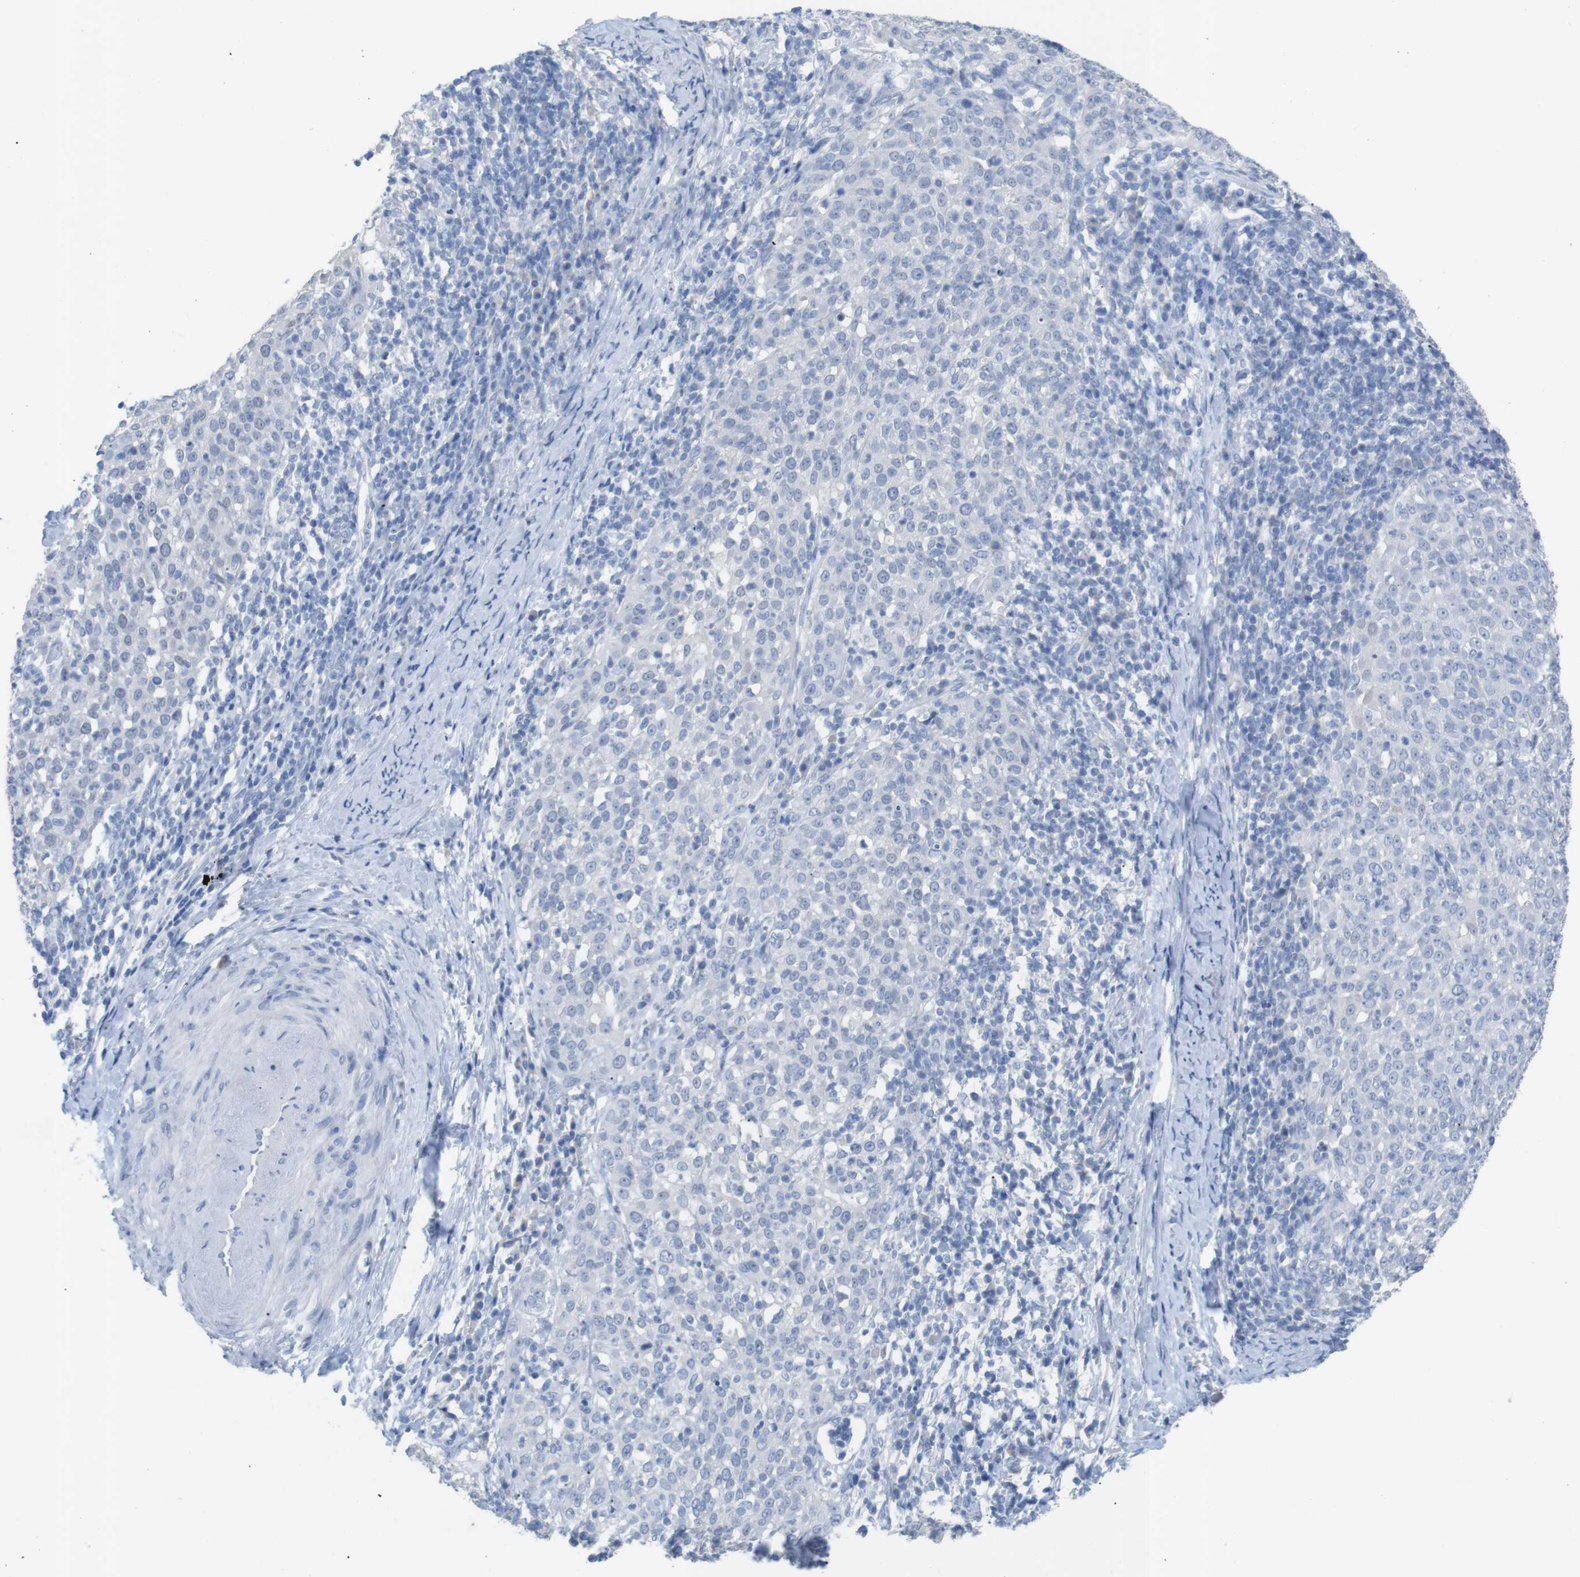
{"staining": {"intensity": "negative", "quantity": "none", "location": "none"}, "tissue": "cervical cancer", "cell_type": "Tumor cells", "image_type": "cancer", "snomed": [{"axis": "morphology", "description": "Squamous cell carcinoma, NOS"}, {"axis": "topography", "description": "Cervix"}], "caption": "A micrograph of human cervical cancer is negative for staining in tumor cells.", "gene": "SALL4", "patient": {"sex": "female", "age": 51}}